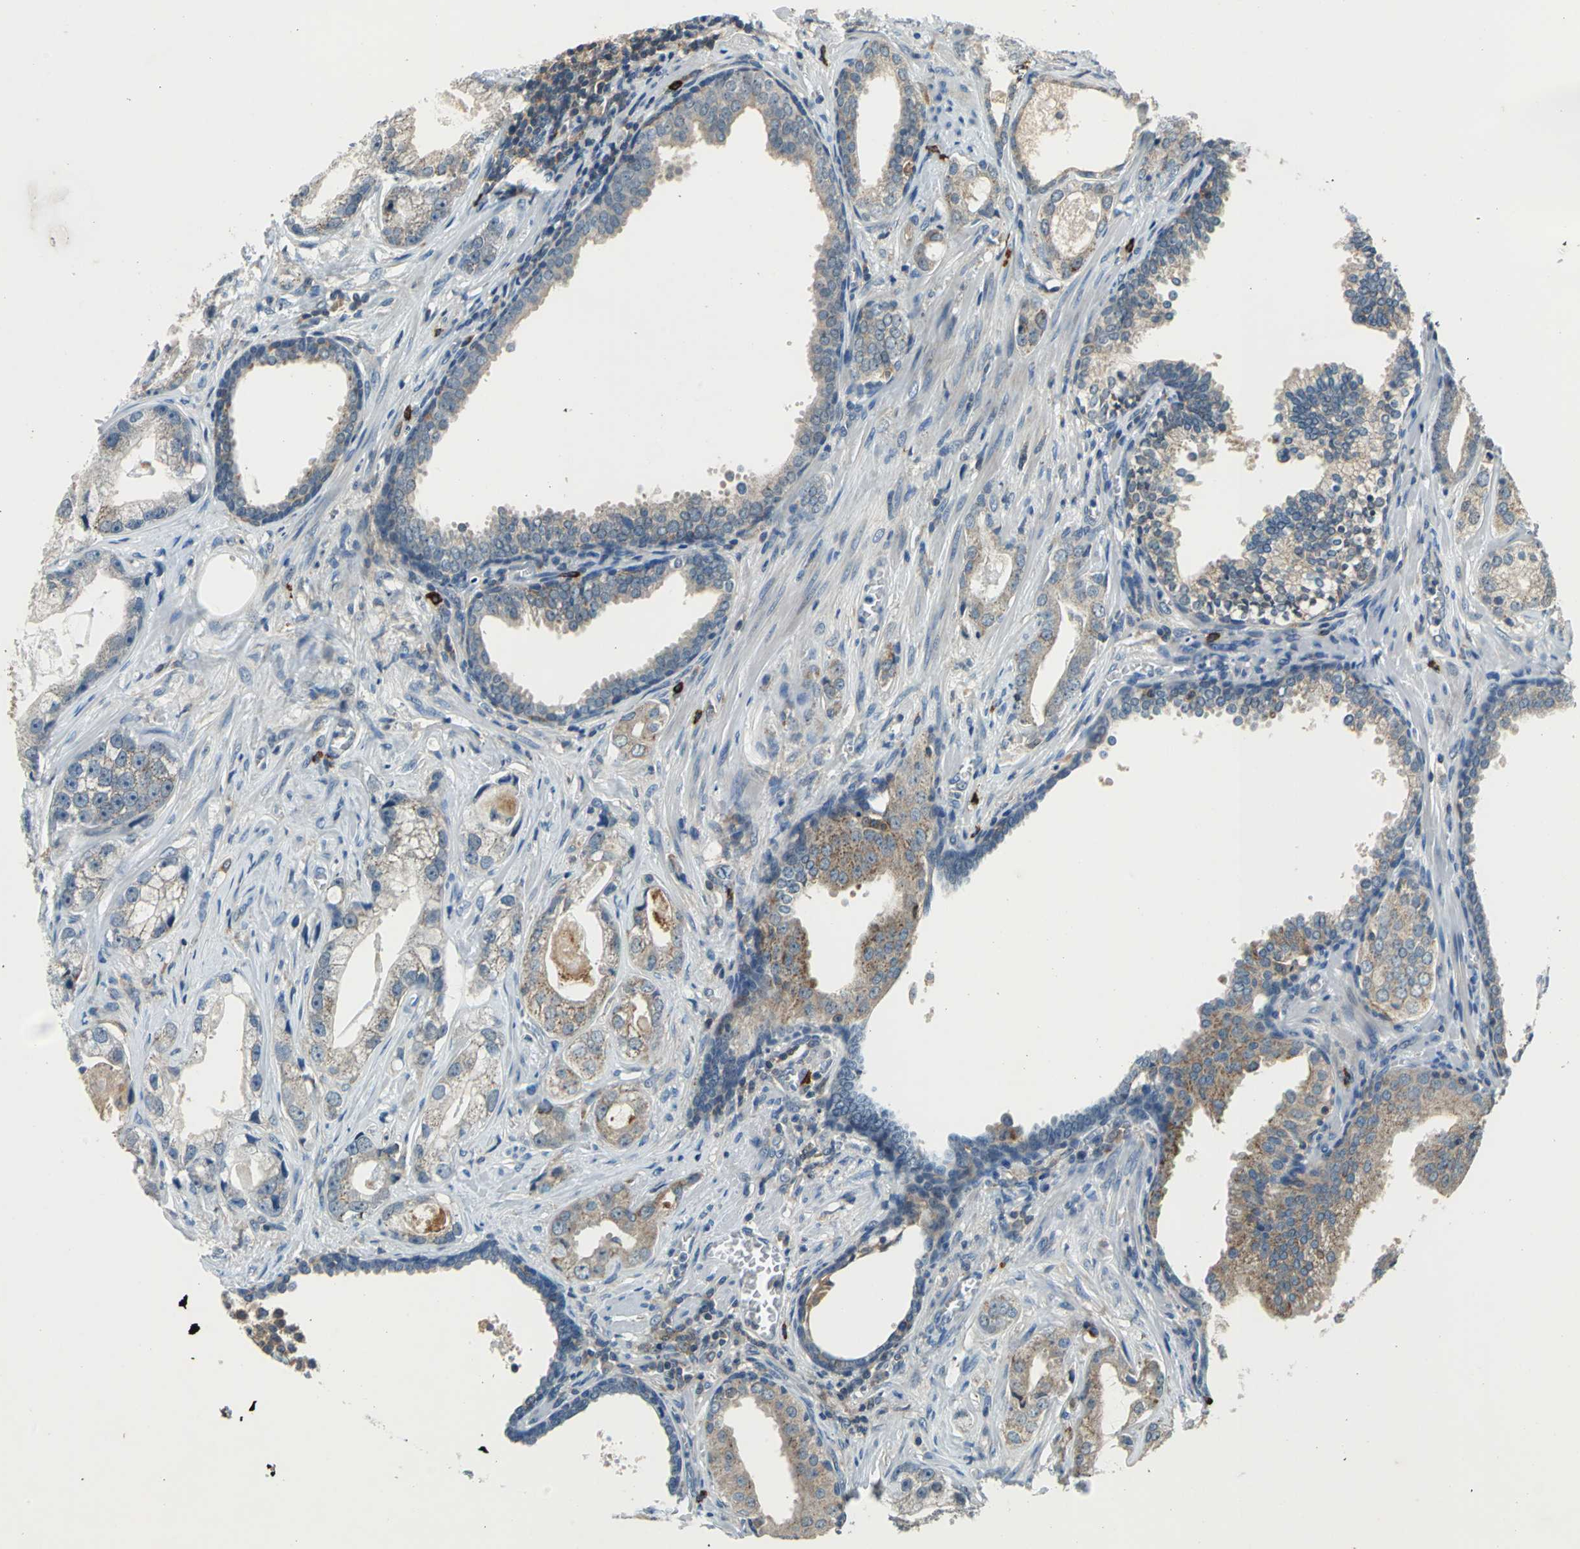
{"staining": {"intensity": "weak", "quantity": "25%-75%", "location": "cytoplasmic/membranous"}, "tissue": "prostate cancer", "cell_type": "Tumor cells", "image_type": "cancer", "snomed": [{"axis": "morphology", "description": "Adenocarcinoma, Low grade"}, {"axis": "topography", "description": "Prostate"}], "caption": "This micrograph reveals IHC staining of human prostate cancer (low-grade adenocarcinoma), with low weak cytoplasmic/membranous expression in approximately 25%-75% of tumor cells.", "gene": "SLC19A2", "patient": {"sex": "male", "age": 59}}